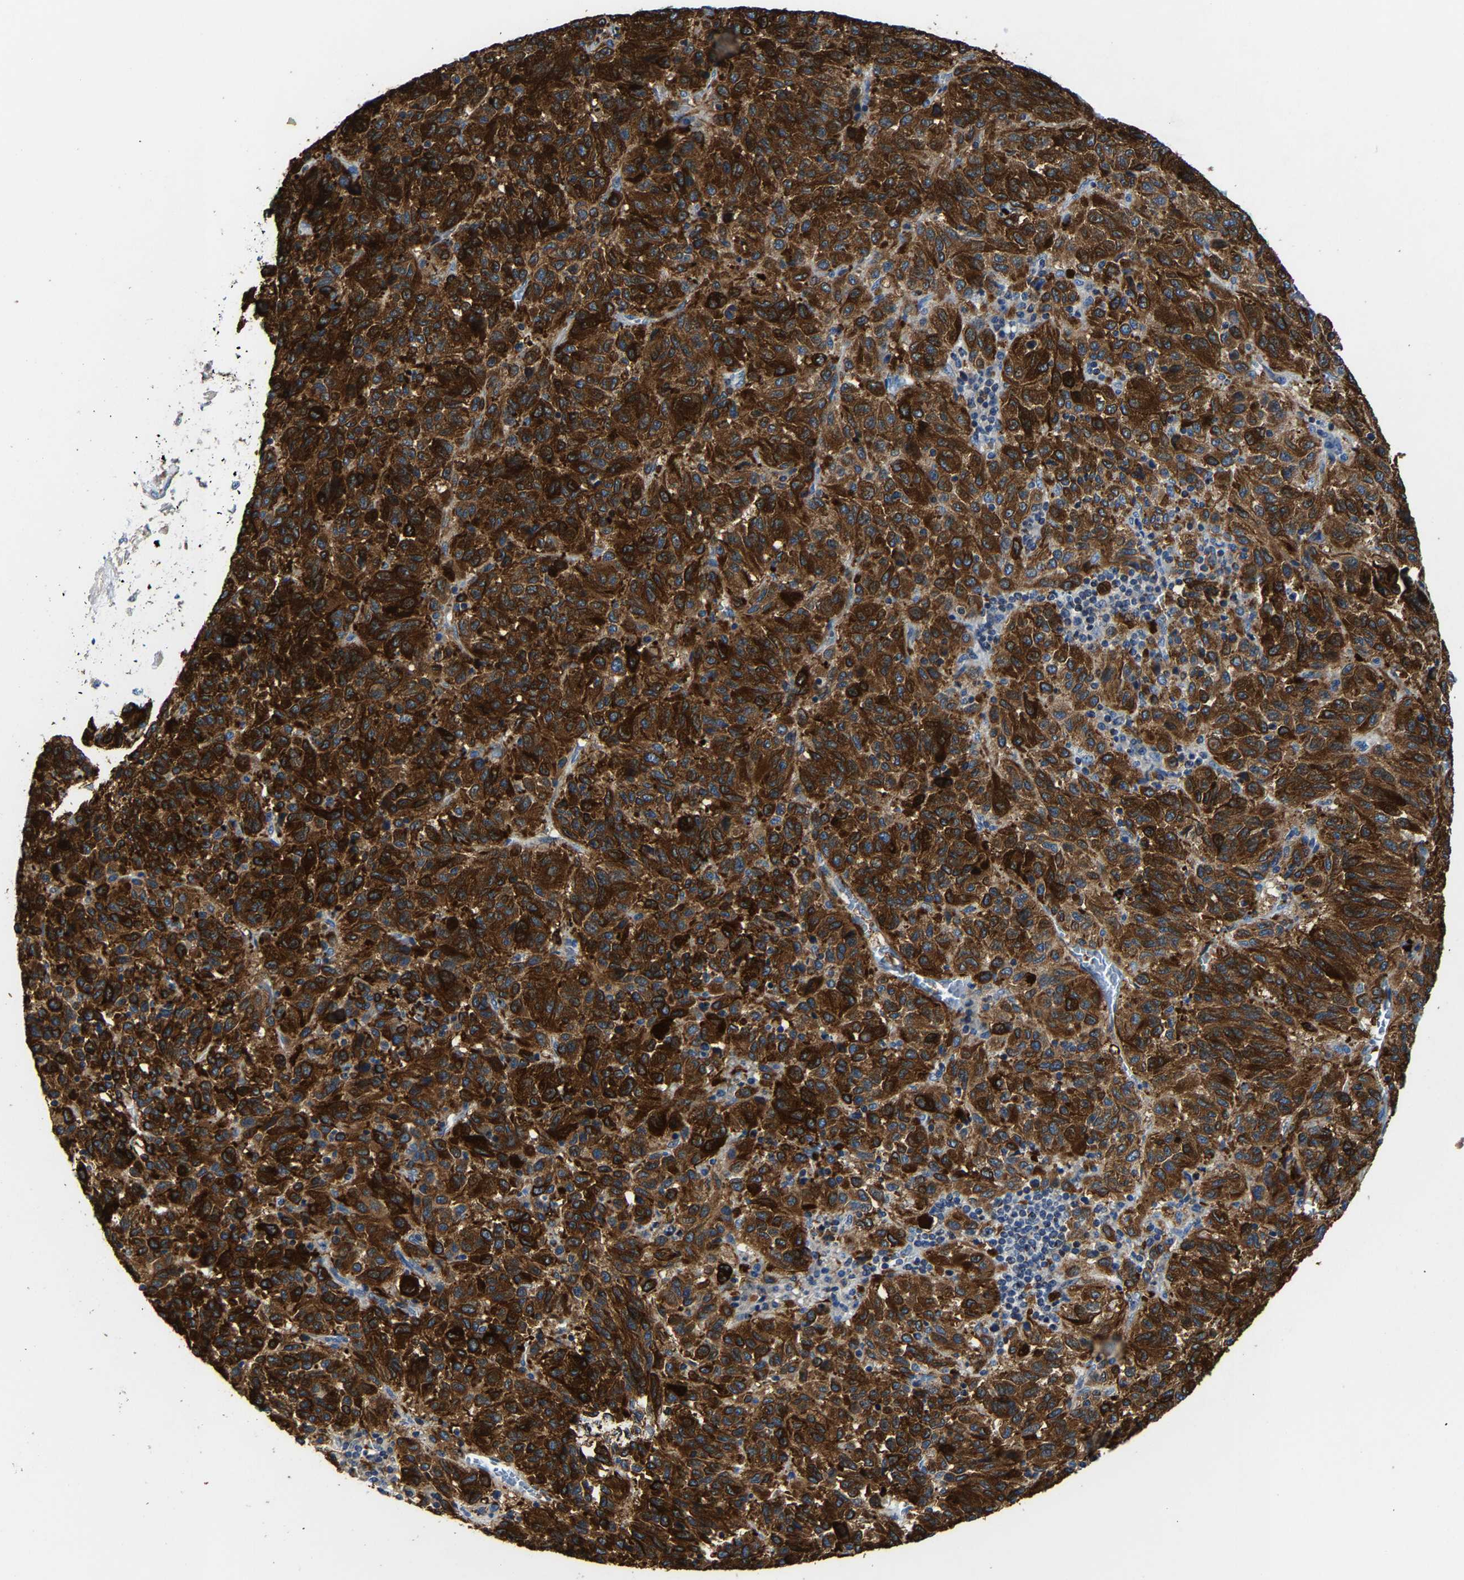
{"staining": {"intensity": "strong", "quantity": ">75%", "location": "cytoplasmic/membranous"}, "tissue": "melanoma", "cell_type": "Tumor cells", "image_type": "cancer", "snomed": [{"axis": "morphology", "description": "Malignant melanoma, Metastatic site"}, {"axis": "topography", "description": "Lung"}], "caption": "This image reveals malignant melanoma (metastatic site) stained with immunohistochemistry (IHC) to label a protein in brown. The cytoplasmic/membranous of tumor cells show strong positivity for the protein. Nuclei are counter-stained blue.", "gene": "AGK", "patient": {"sex": "male", "age": 64}}